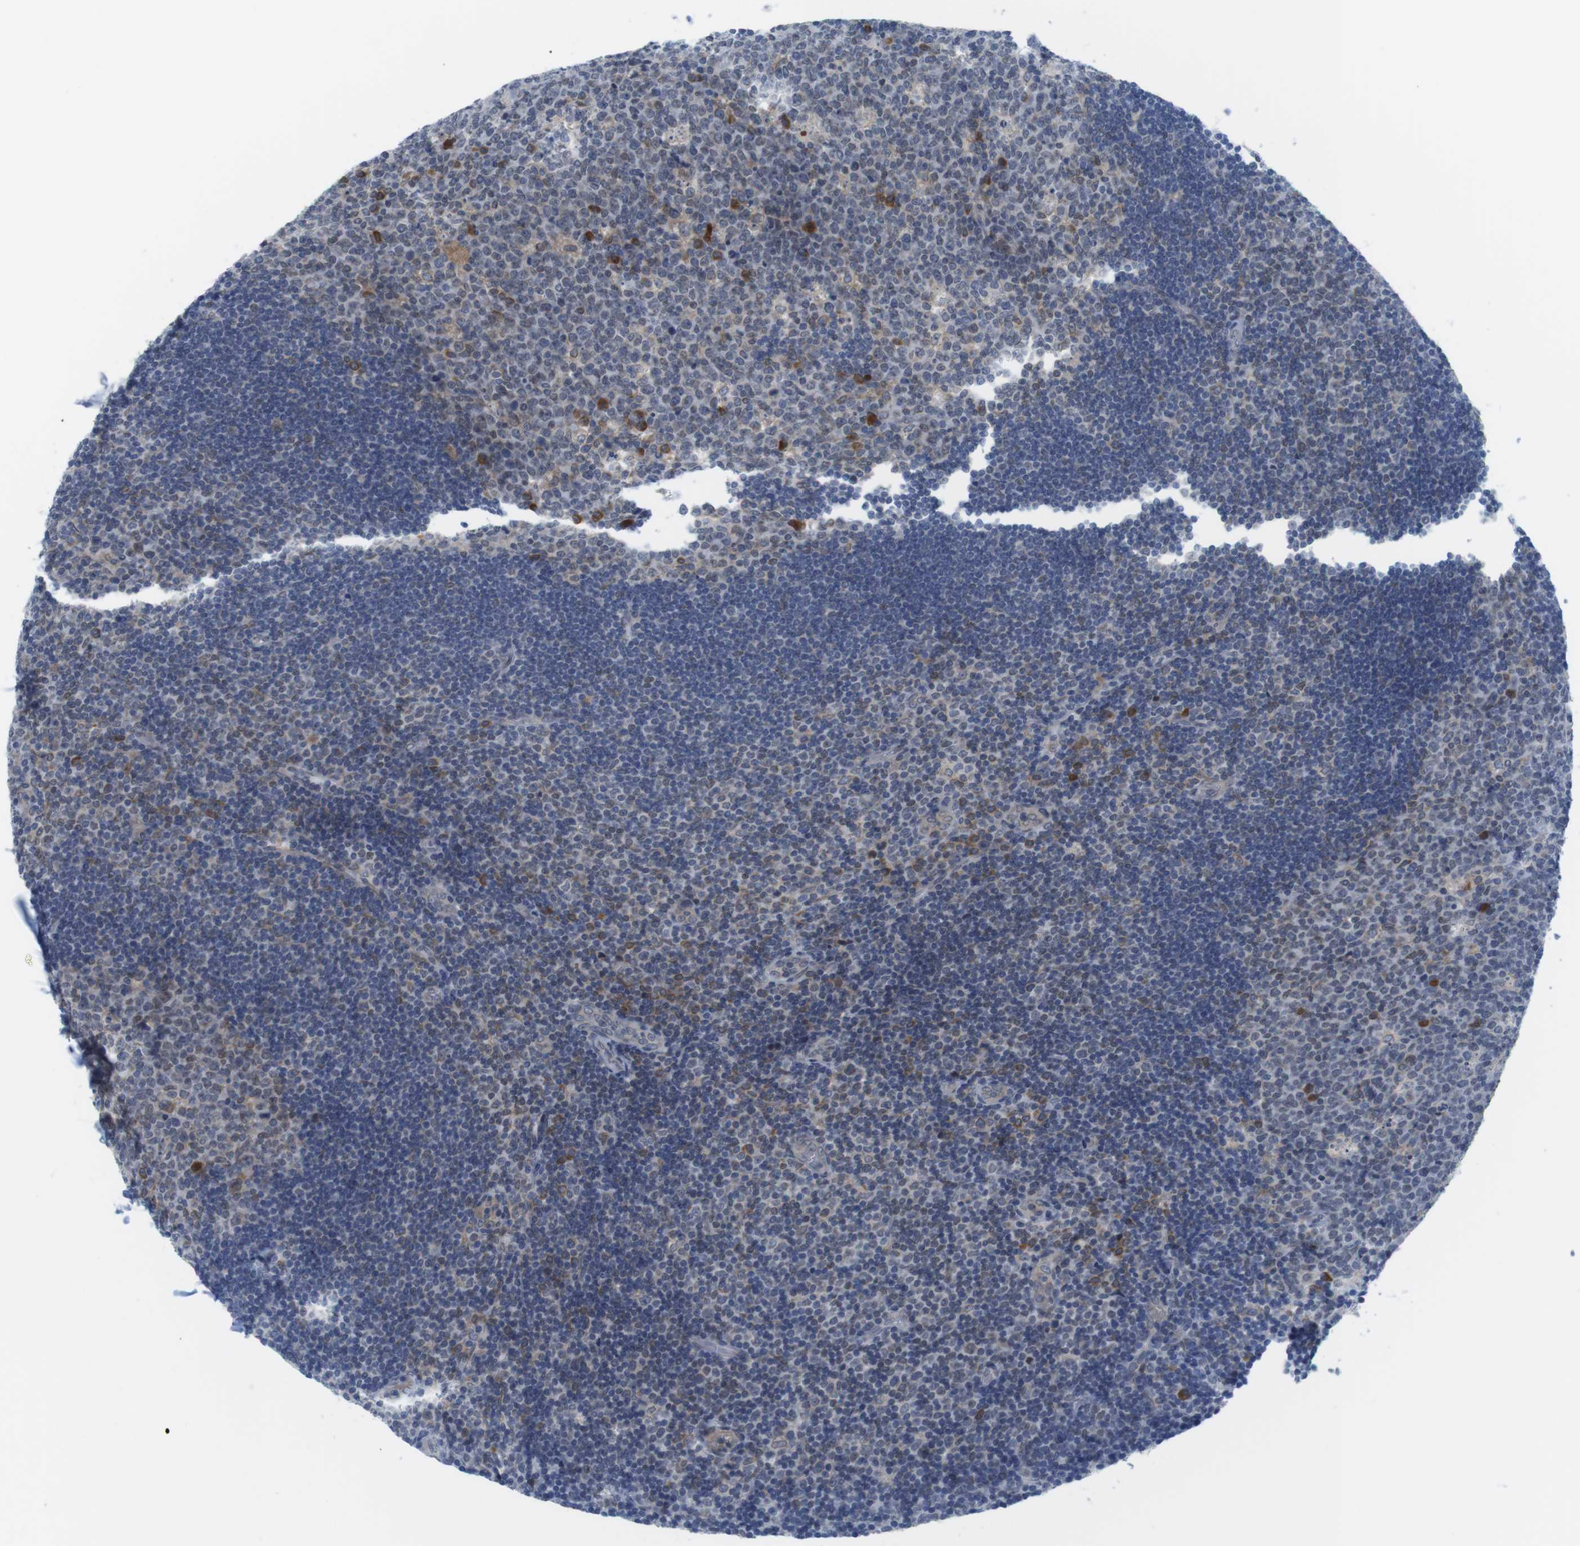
{"staining": {"intensity": "strong", "quantity": "<25%", "location": "cytoplasmic/membranous"}, "tissue": "lymph node", "cell_type": "Germinal center cells", "image_type": "normal", "snomed": [{"axis": "morphology", "description": "Normal tissue, NOS"}, {"axis": "topography", "description": "Lymph node"}, {"axis": "topography", "description": "Salivary gland"}], "caption": "High-power microscopy captured an IHC photomicrograph of normal lymph node, revealing strong cytoplasmic/membranous expression in approximately <25% of germinal center cells.", "gene": "ERGIC3", "patient": {"sex": "male", "age": 8}}